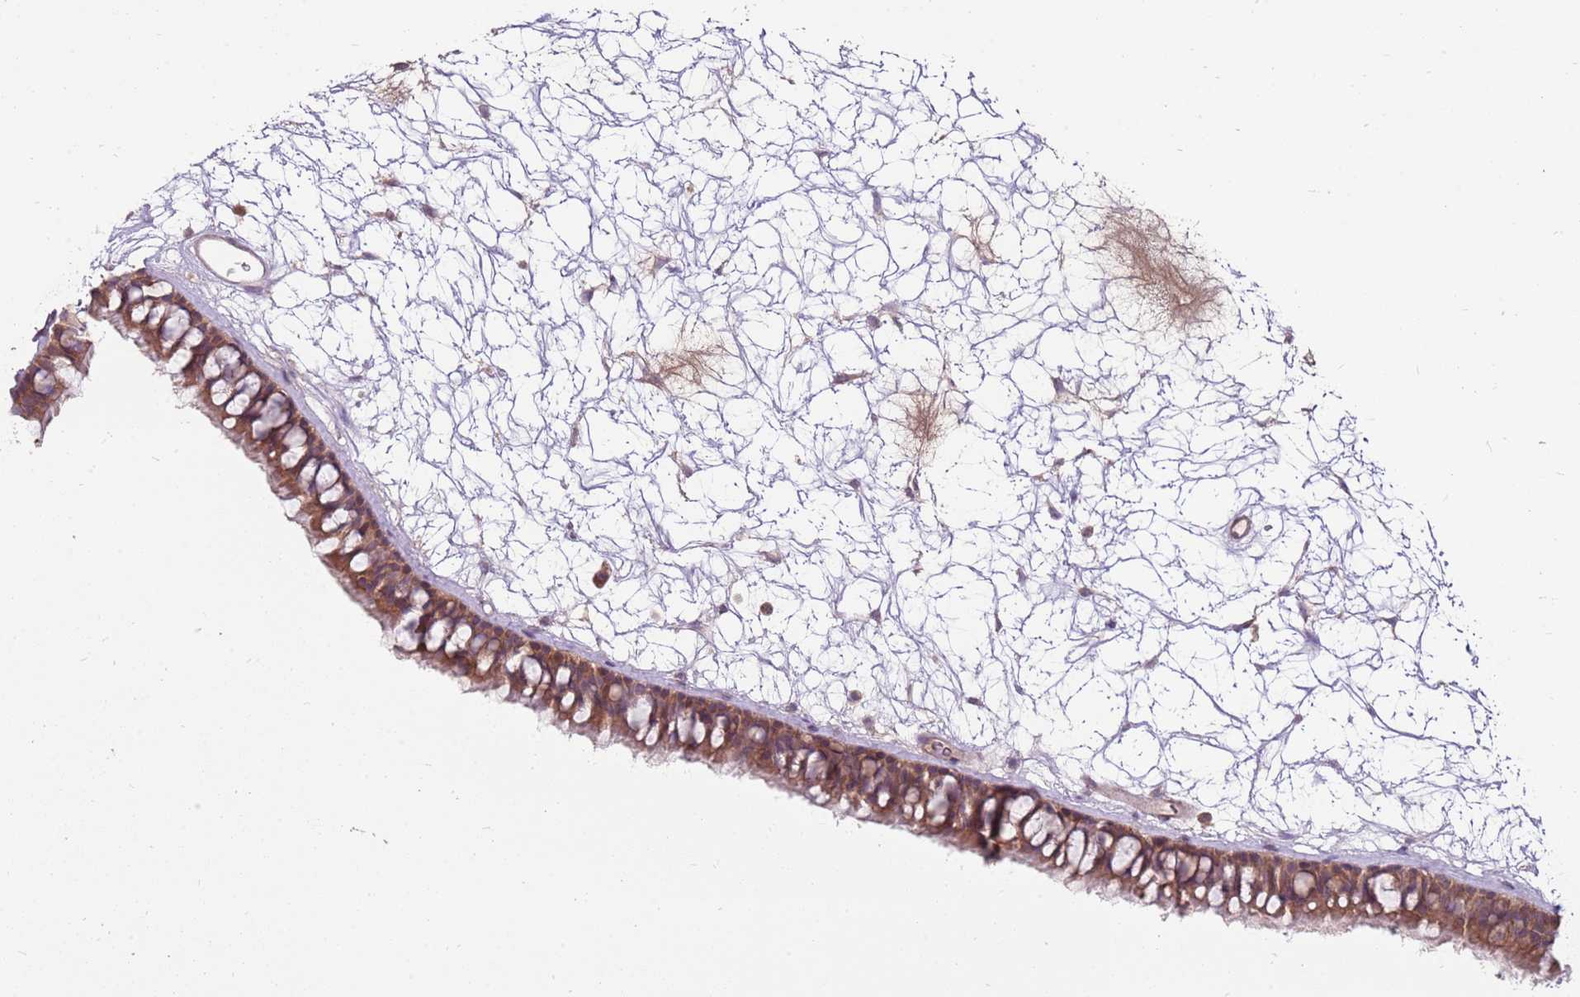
{"staining": {"intensity": "moderate", "quantity": ">75%", "location": "cytoplasmic/membranous"}, "tissue": "nasopharynx", "cell_type": "Respiratory epithelial cells", "image_type": "normal", "snomed": [{"axis": "morphology", "description": "Normal tissue, NOS"}, {"axis": "topography", "description": "Nasopharynx"}], "caption": "Human nasopharynx stained with a brown dye shows moderate cytoplasmic/membranous positive expression in approximately >75% of respiratory epithelial cells.", "gene": "SPATA31D1", "patient": {"sex": "male", "age": 64}}